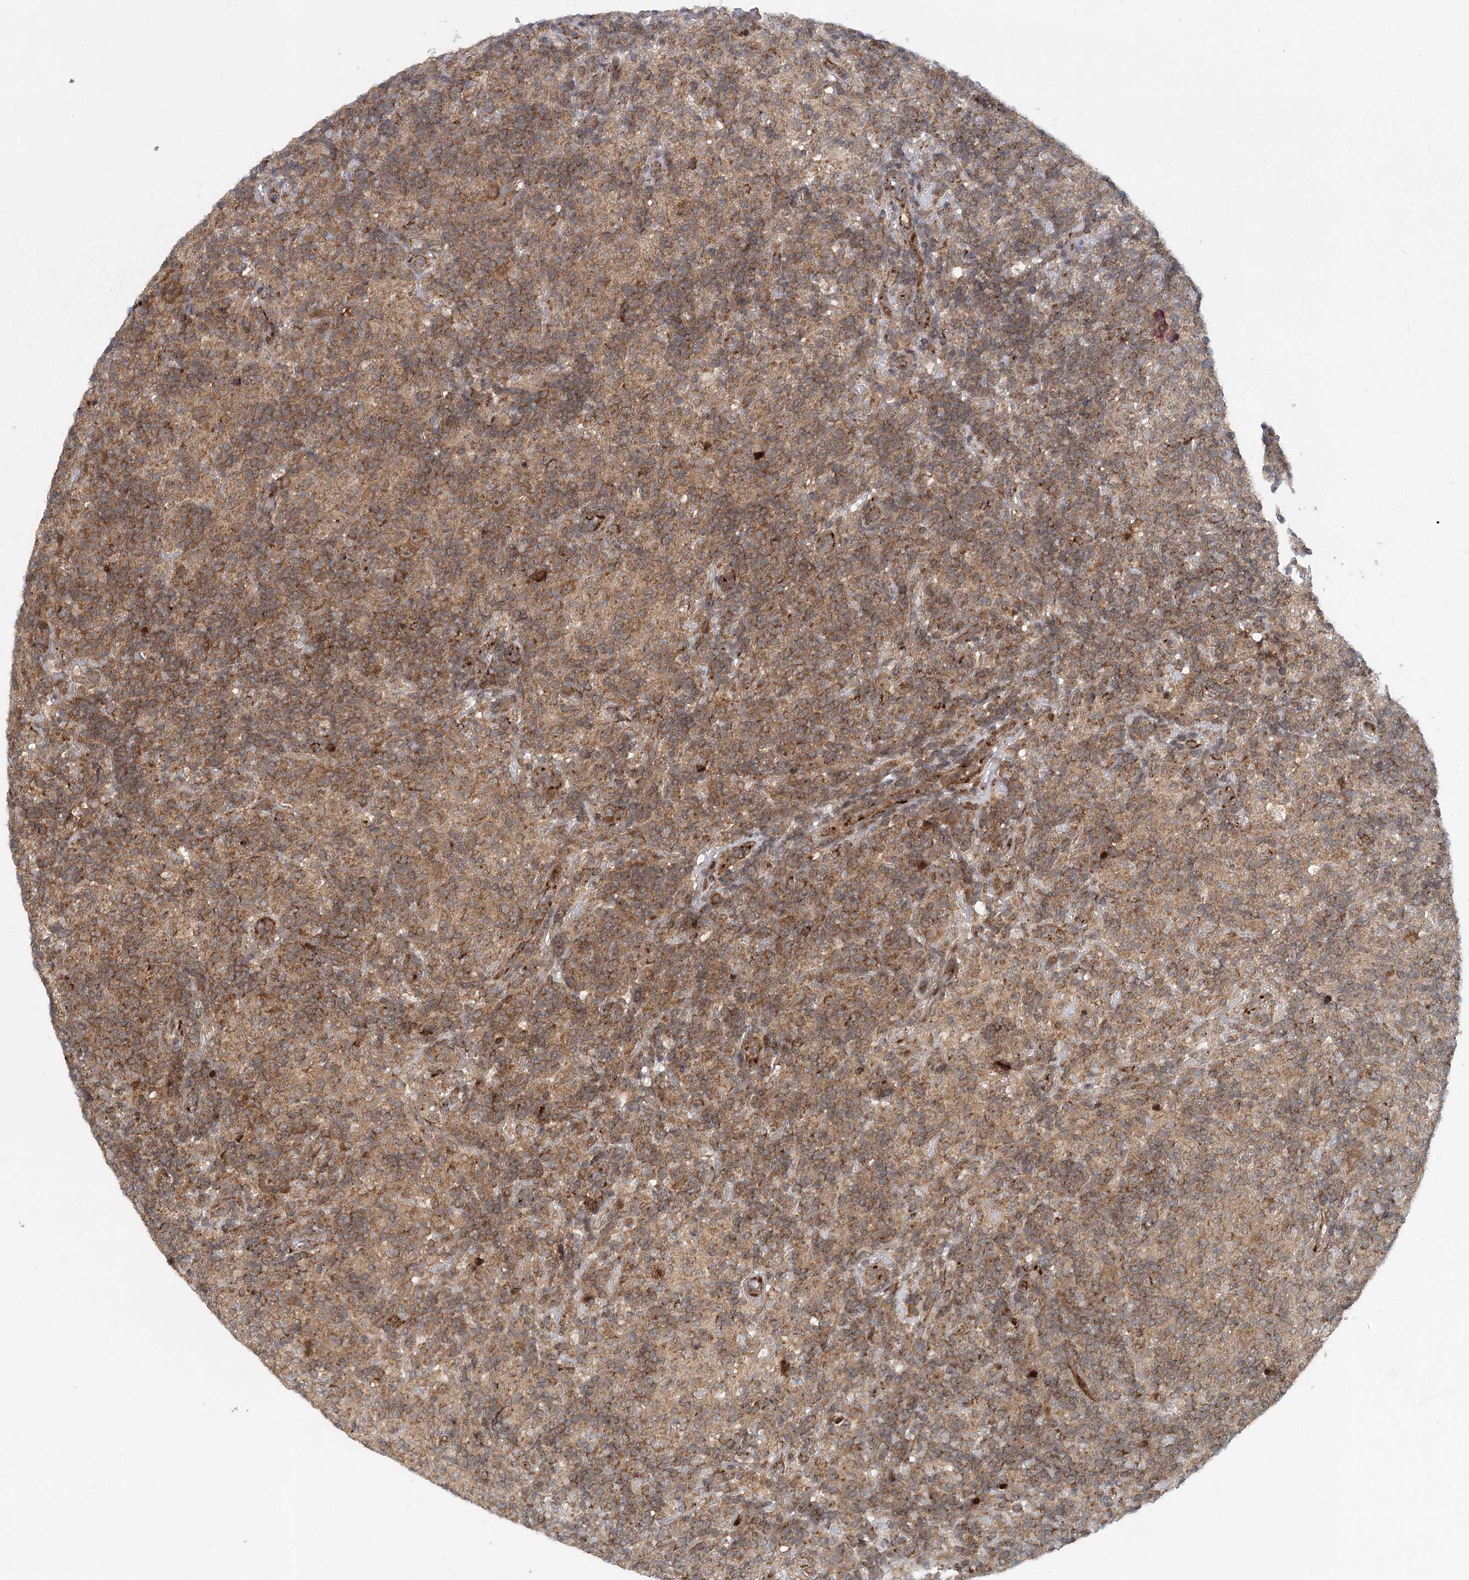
{"staining": {"intensity": "moderate", "quantity": ">75%", "location": "cytoplasmic/membranous"}, "tissue": "lymphoma", "cell_type": "Tumor cells", "image_type": "cancer", "snomed": [{"axis": "morphology", "description": "Hodgkin's disease, NOS"}, {"axis": "topography", "description": "Lymph node"}], "caption": "This photomicrograph displays Hodgkin's disease stained with immunohistochemistry to label a protein in brown. The cytoplasmic/membranous of tumor cells show moderate positivity for the protein. Nuclei are counter-stained blue.", "gene": "IFT46", "patient": {"sex": "male", "age": 70}}